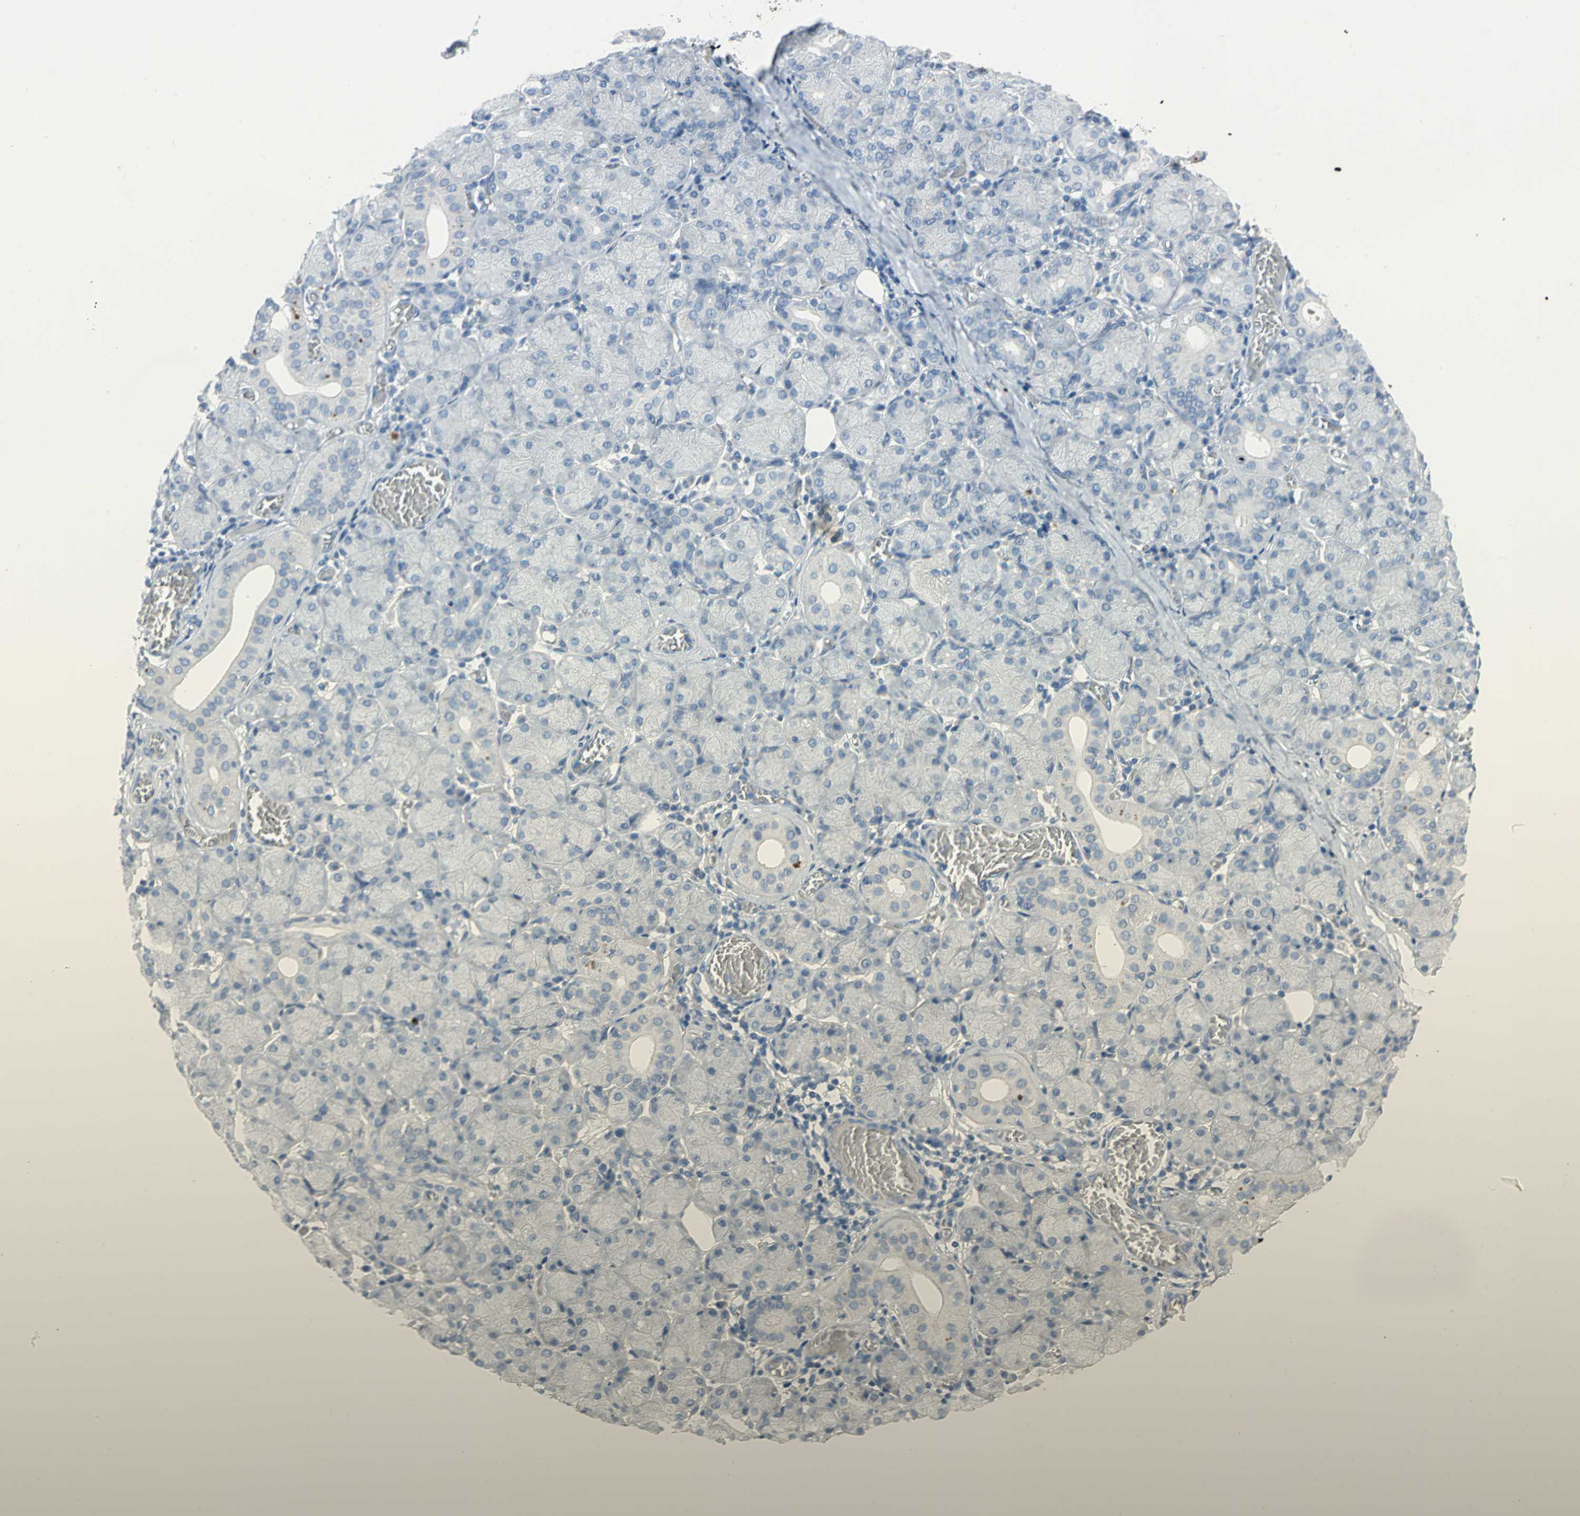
{"staining": {"intensity": "negative", "quantity": "none", "location": "none"}, "tissue": "salivary gland", "cell_type": "Glandular cells", "image_type": "normal", "snomed": [{"axis": "morphology", "description": "Normal tissue, NOS"}, {"axis": "topography", "description": "Salivary gland"}], "caption": "A high-resolution histopathology image shows IHC staining of normal salivary gland, which displays no significant expression in glandular cells.", "gene": "PTGDS", "patient": {"sex": "female", "age": 24}}